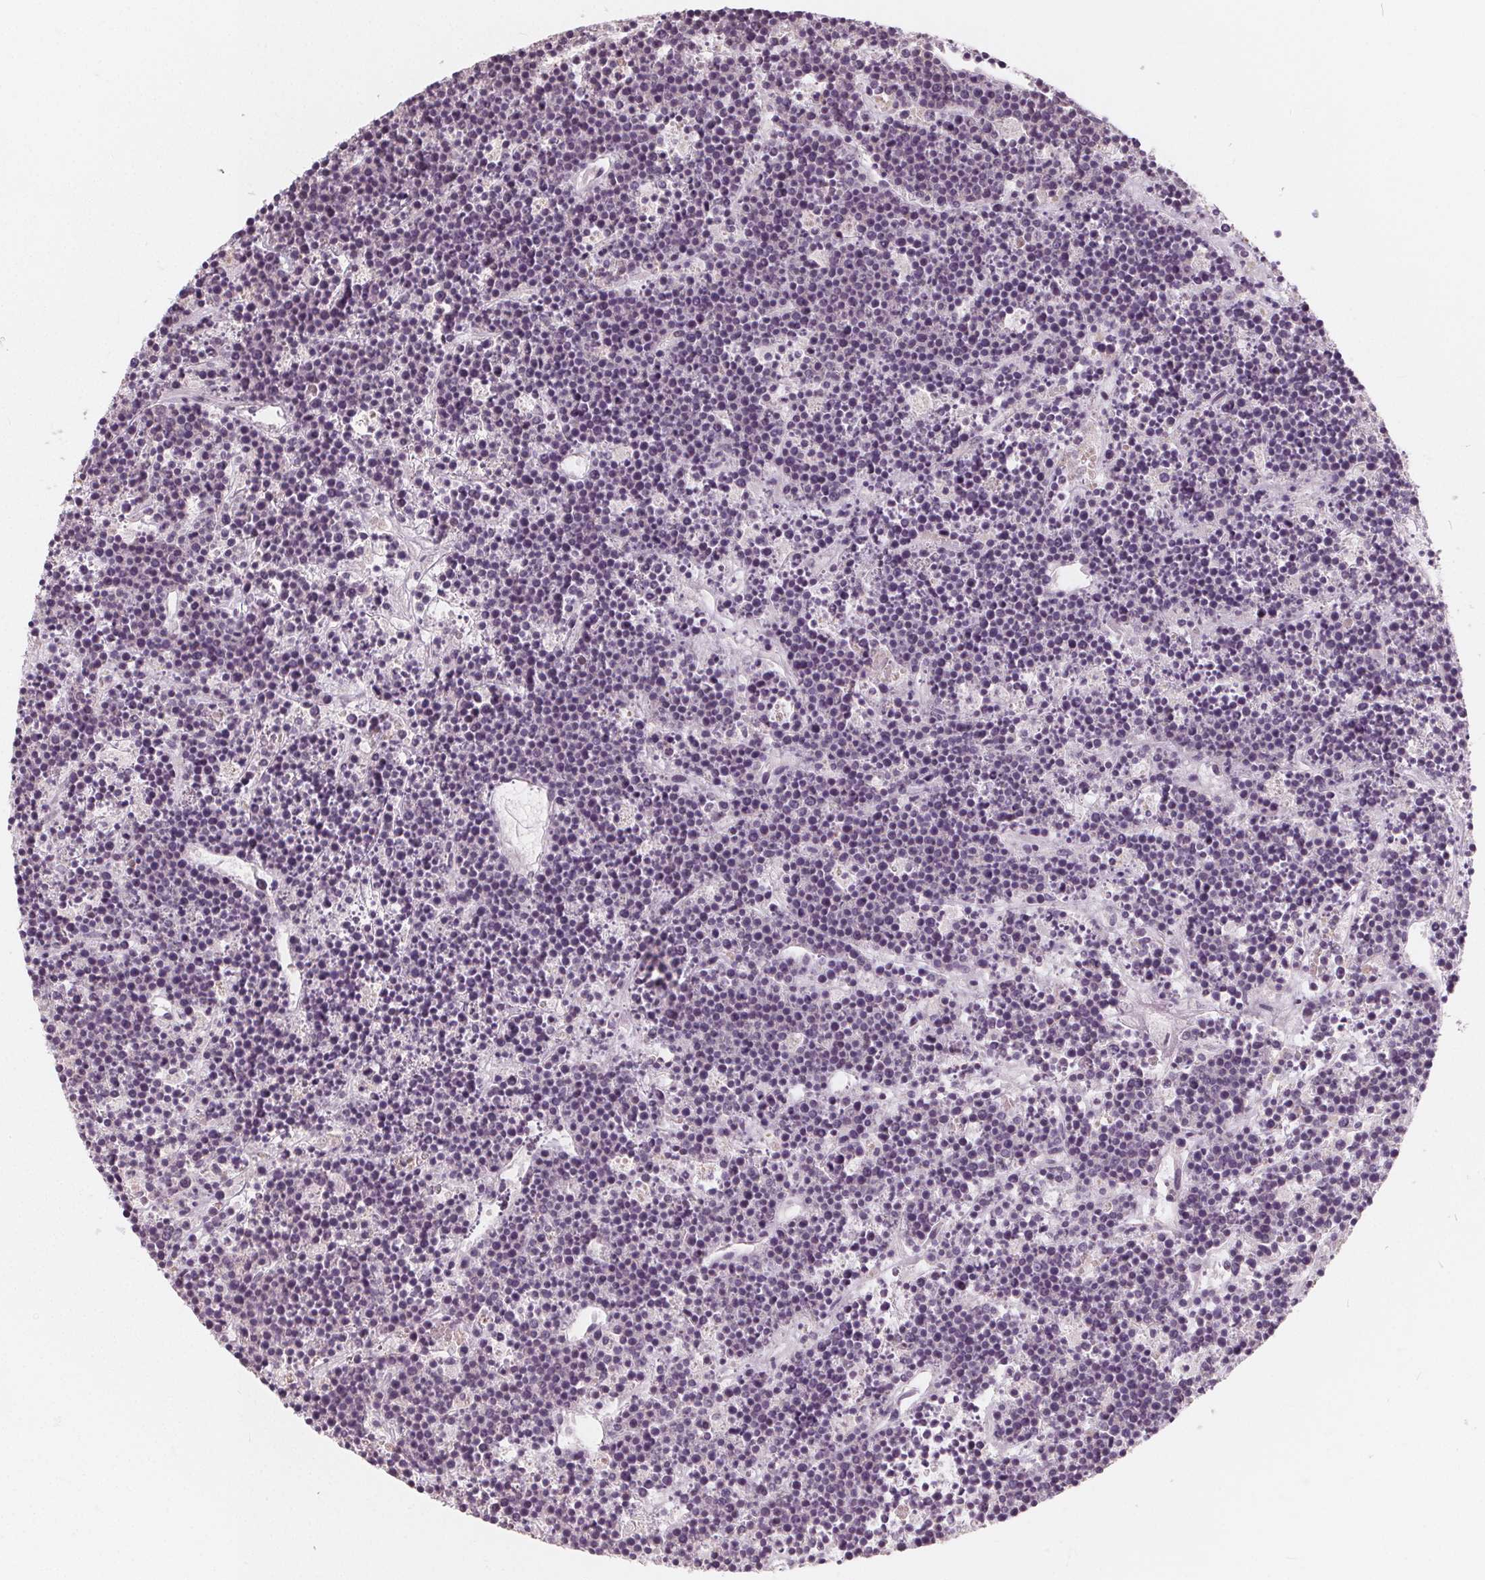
{"staining": {"intensity": "negative", "quantity": "none", "location": "none"}, "tissue": "lymphoma", "cell_type": "Tumor cells", "image_type": "cancer", "snomed": [{"axis": "morphology", "description": "Malignant lymphoma, non-Hodgkin's type, High grade"}, {"axis": "topography", "description": "Ovary"}], "caption": "Immunohistochemical staining of lymphoma displays no significant staining in tumor cells.", "gene": "NUP210L", "patient": {"sex": "female", "age": 56}}